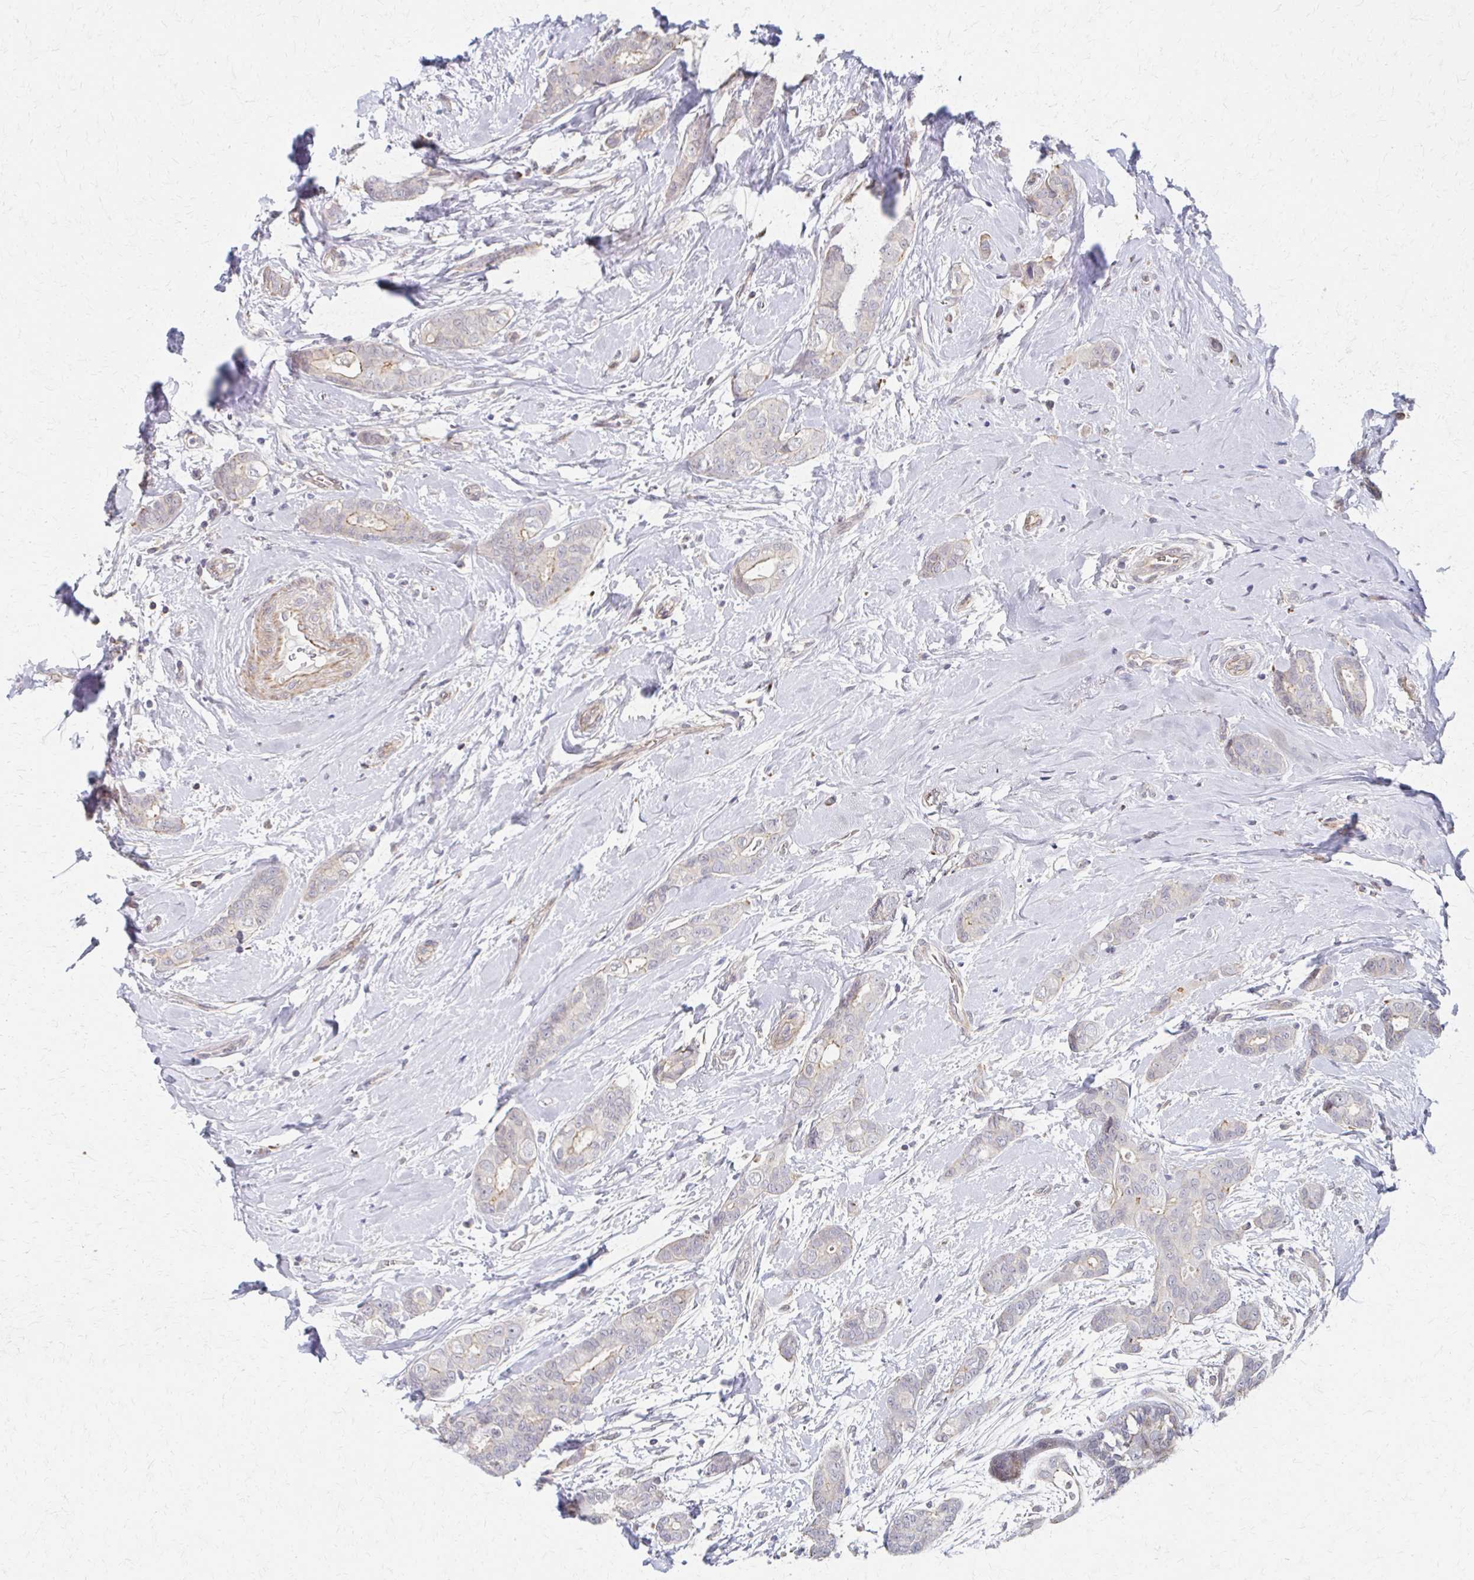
{"staining": {"intensity": "weak", "quantity": "<25%", "location": "cytoplasmic/membranous"}, "tissue": "breast cancer", "cell_type": "Tumor cells", "image_type": "cancer", "snomed": [{"axis": "morphology", "description": "Duct carcinoma"}, {"axis": "topography", "description": "Breast"}], "caption": "DAB (3,3'-diaminobenzidine) immunohistochemical staining of human breast cancer (invasive ductal carcinoma) reveals no significant expression in tumor cells.", "gene": "EOLA2", "patient": {"sex": "female", "age": 45}}